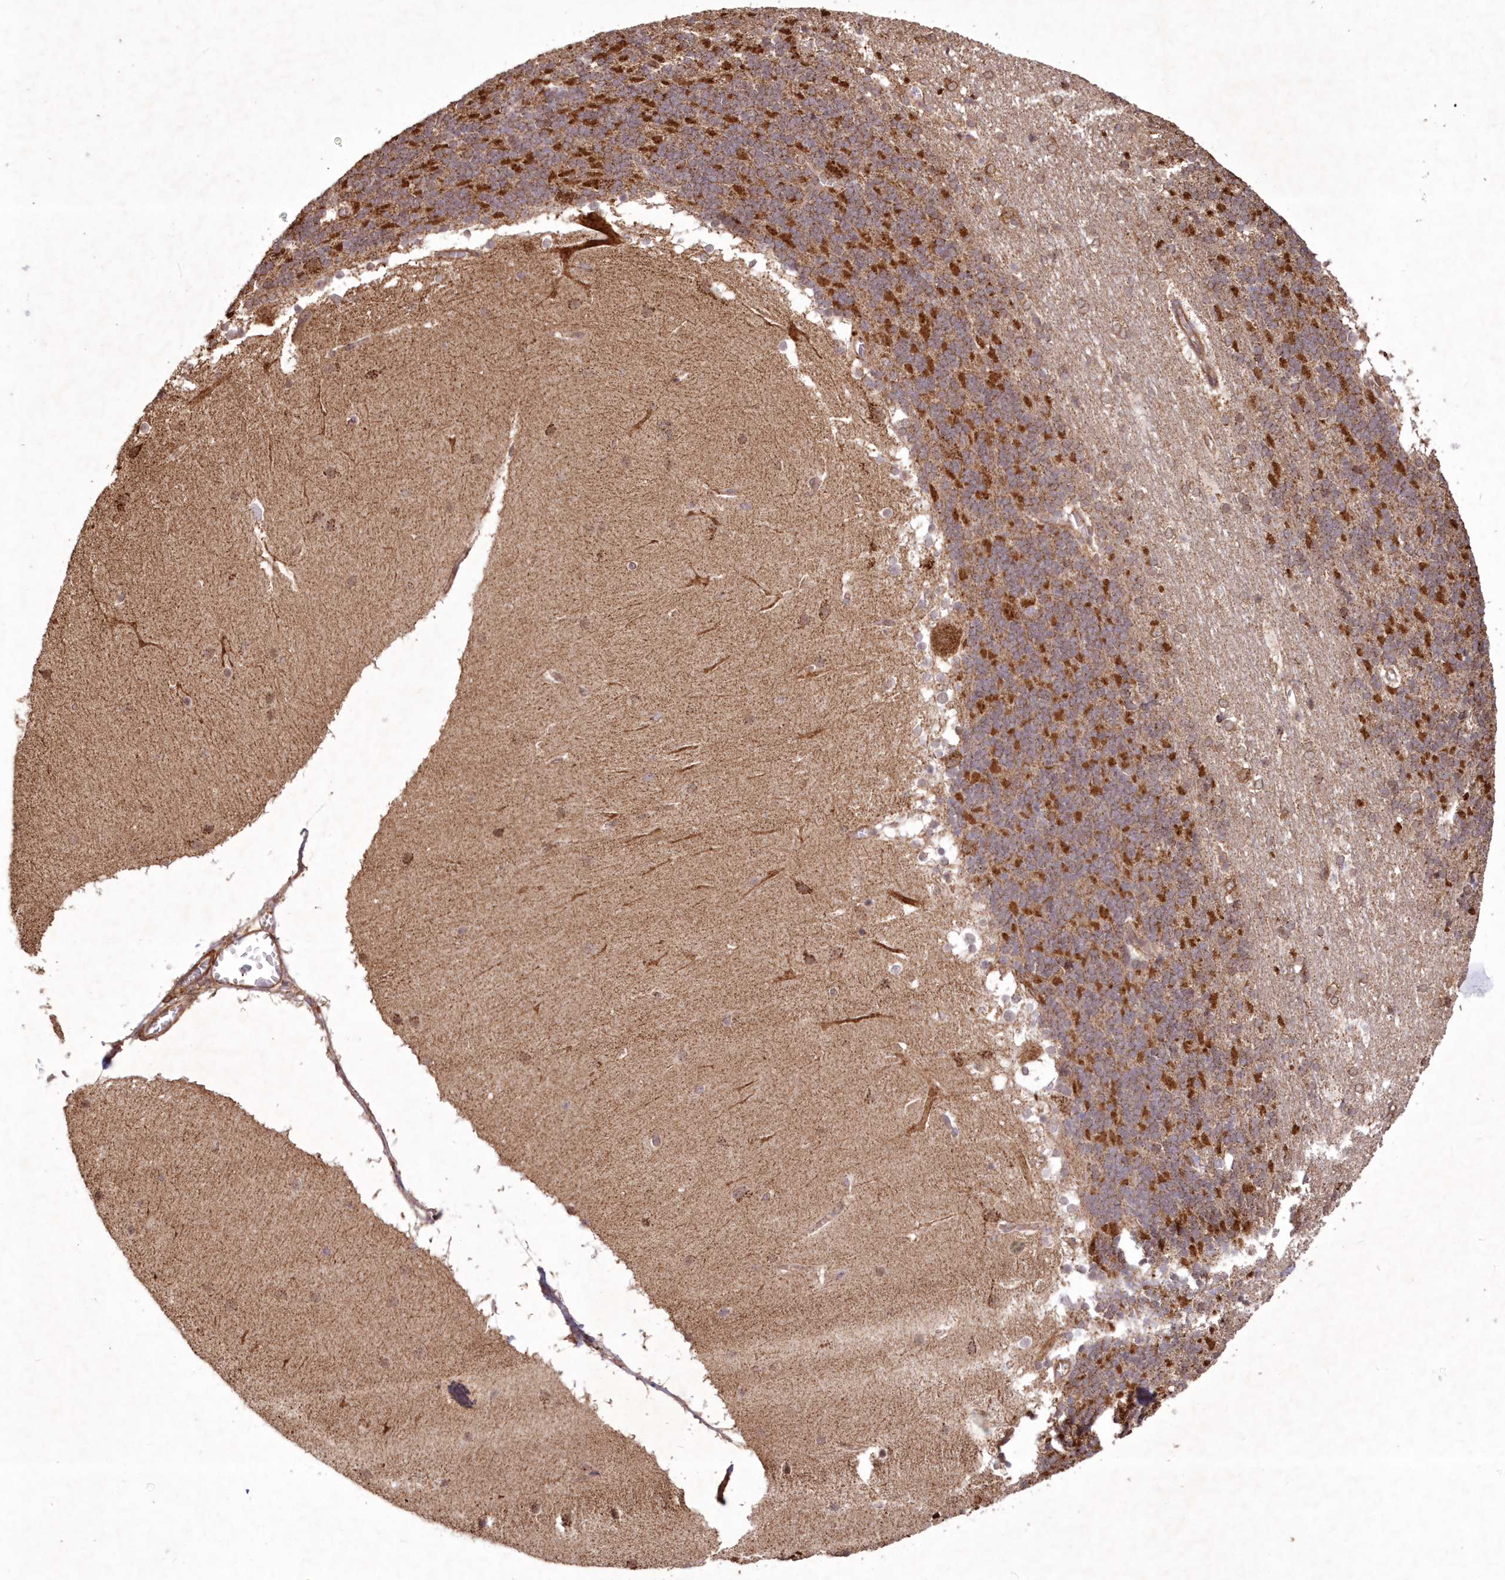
{"staining": {"intensity": "strong", "quantity": "25%-75%", "location": "cytoplasmic/membranous"}, "tissue": "cerebellum", "cell_type": "Cells in granular layer", "image_type": "normal", "snomed": [{"axis": "morphology", "description": "Normal tissue, NOS"}, {"axis": "topography", "description": "Cerebellum"}], "caption": "Cerebellum stained with IHC exhibits strong cytoplasmic/membranous staining in about 25%-75% of cells in granular layer.", "gene": "TMEM139", "patient": {"sex": "female", "age": 19}}